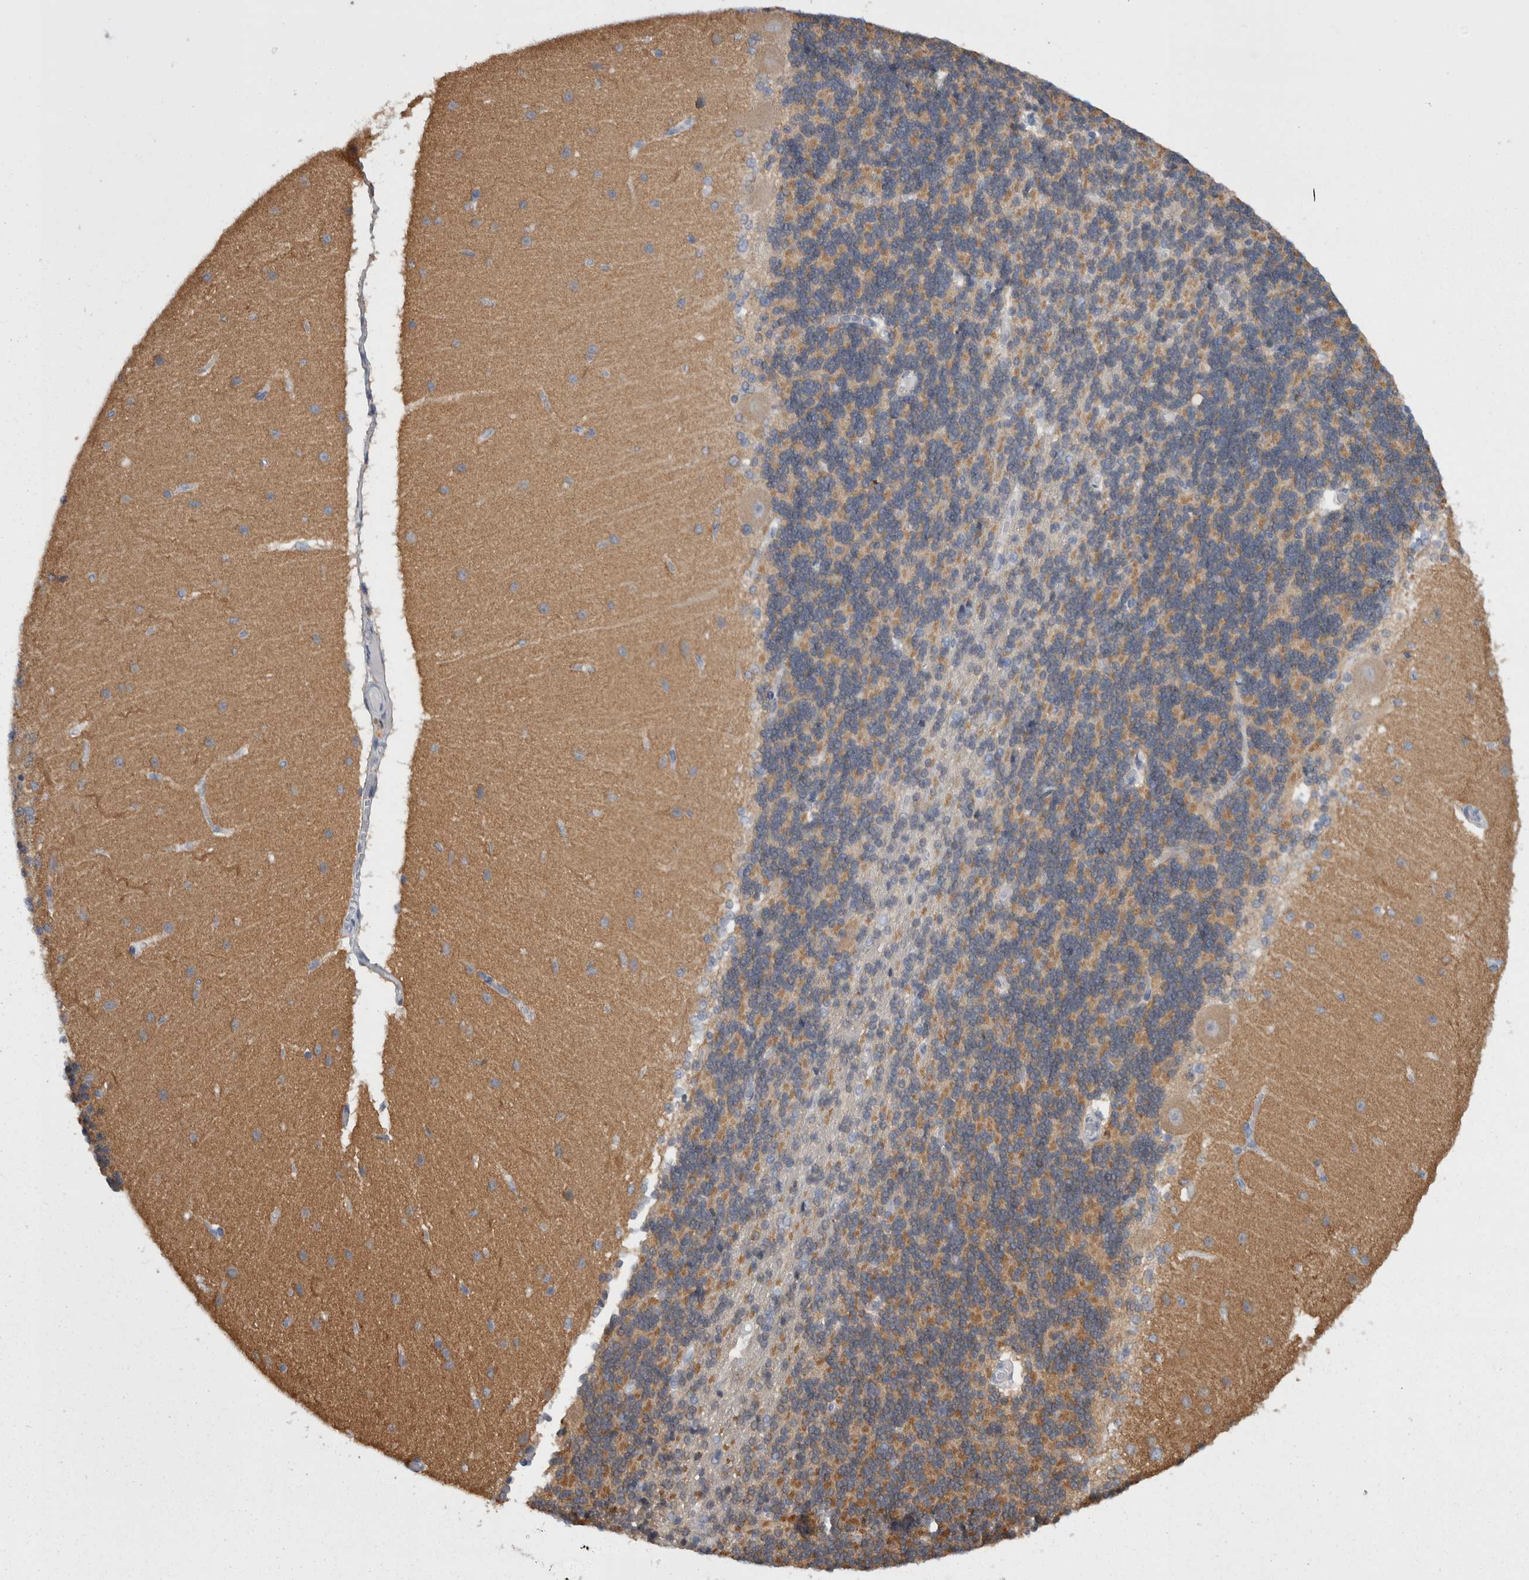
{"staining": {"intensity": "negative", "quantity": "none", "location": "none"}, "tissue": "cerebellum", "cell_type": "Cells in granular layer", "image_type": "normal", "snomed": [{"axis": "morphology", "description": "Normal tissue, NOS"}, {"axis": "topography", "description": "Cerebellum"}], "caption": "This is an immunohistochemistry (IHC) photomicrograph of unremarkable cerebellum. There is no positivity in cells in granular layer.", "gene": "CAMK2D", "patient": {"sex": "female", "age": 54}}